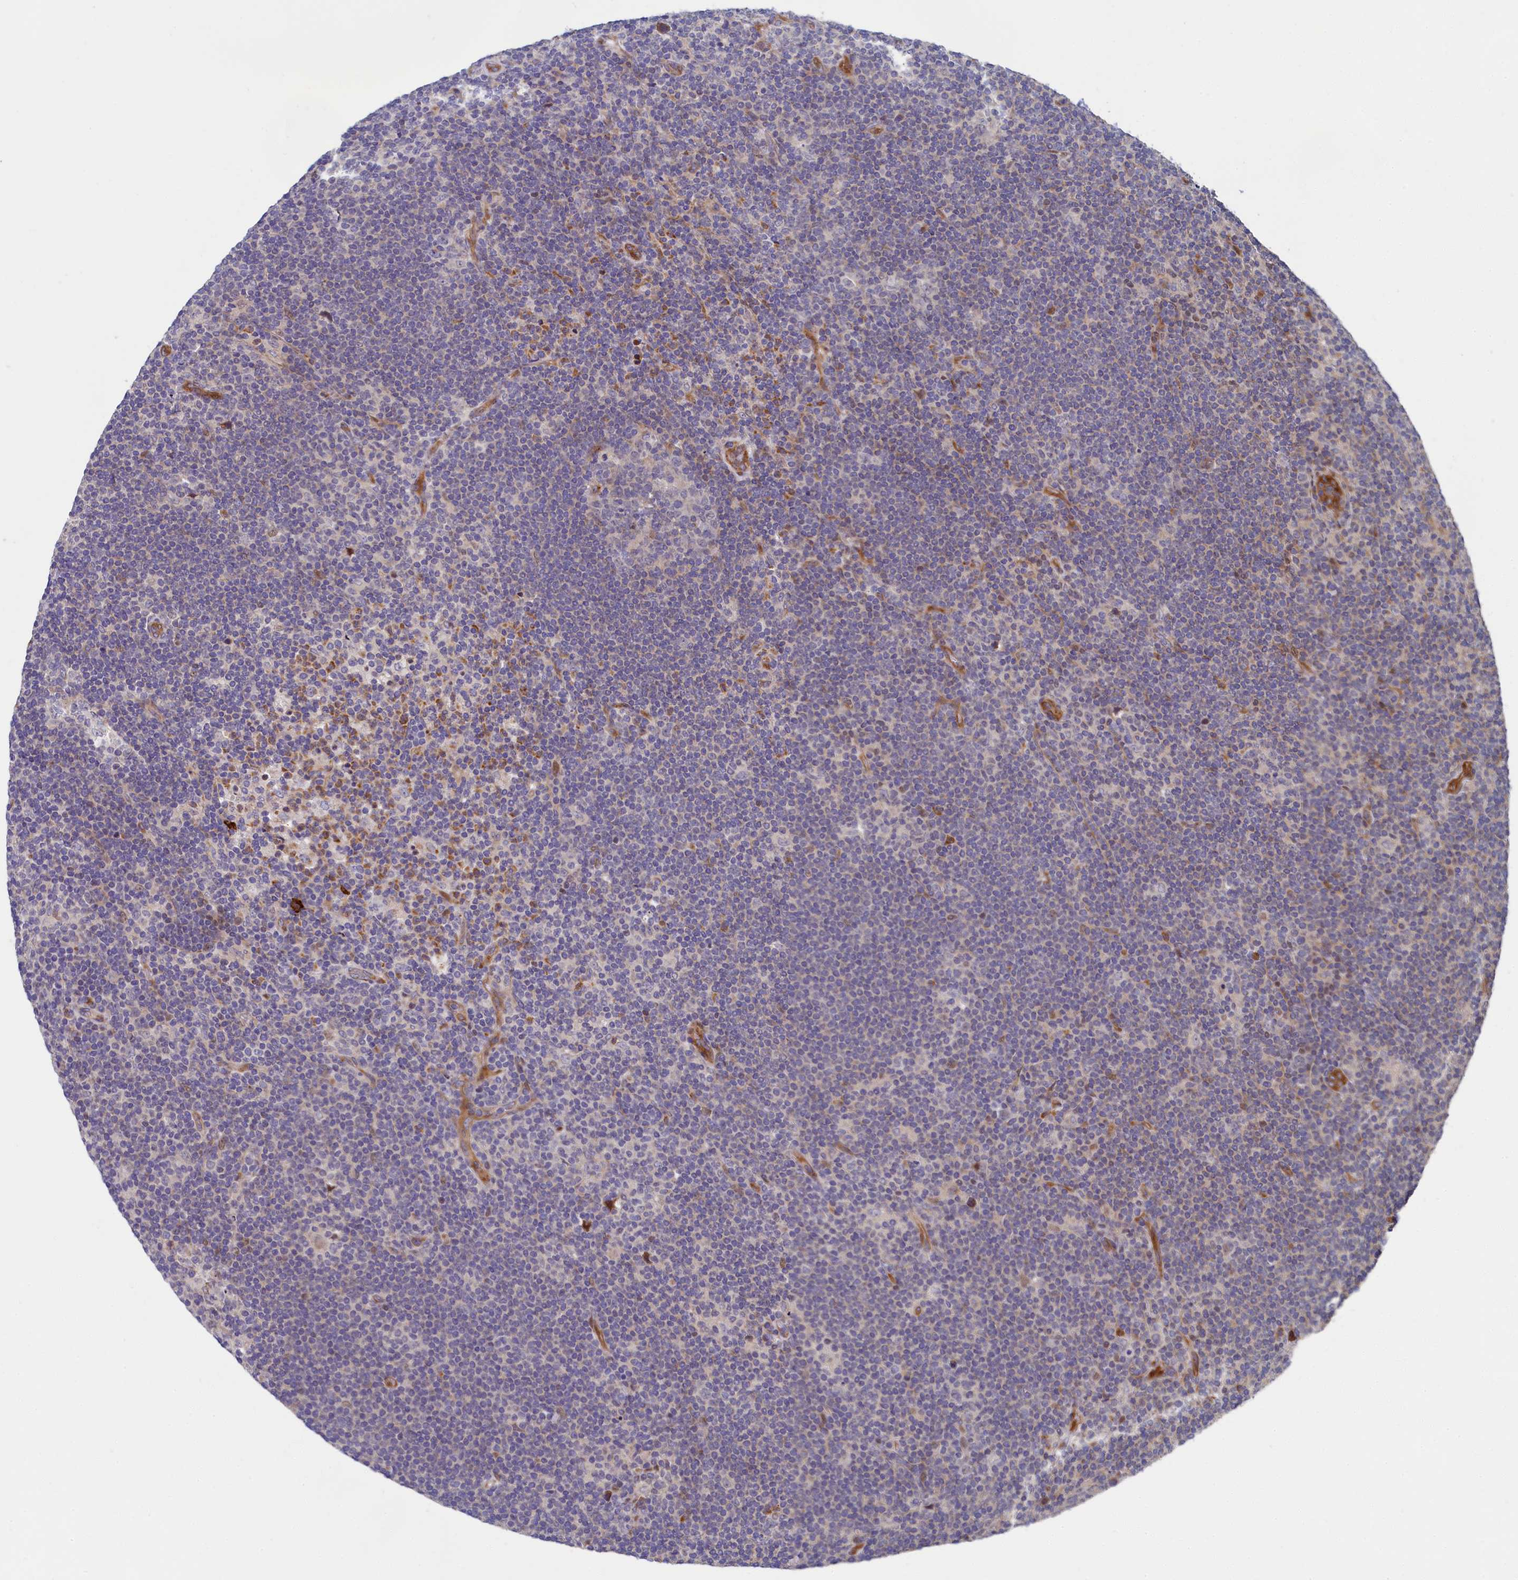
{"staining": {"intensity": "negative", "quantity": "none", "location": "none"}, "tissue": "lymphoma", "cell_type": "Tumor cells", "image_type": "cancer", "snomed": [{"axis": "morphology", "description": "Hodgkin's disease, NOS"}, {"axis": "topography", "description": "Lymph node"}], "caption": "The histopathology image shows no significant expression in tumor cells of Hodgkin's disease. (DAB IHC with hematoxylin counter stain).", "gene": "PIK3C3", "patient": {"sex": "female", "age": 57}}